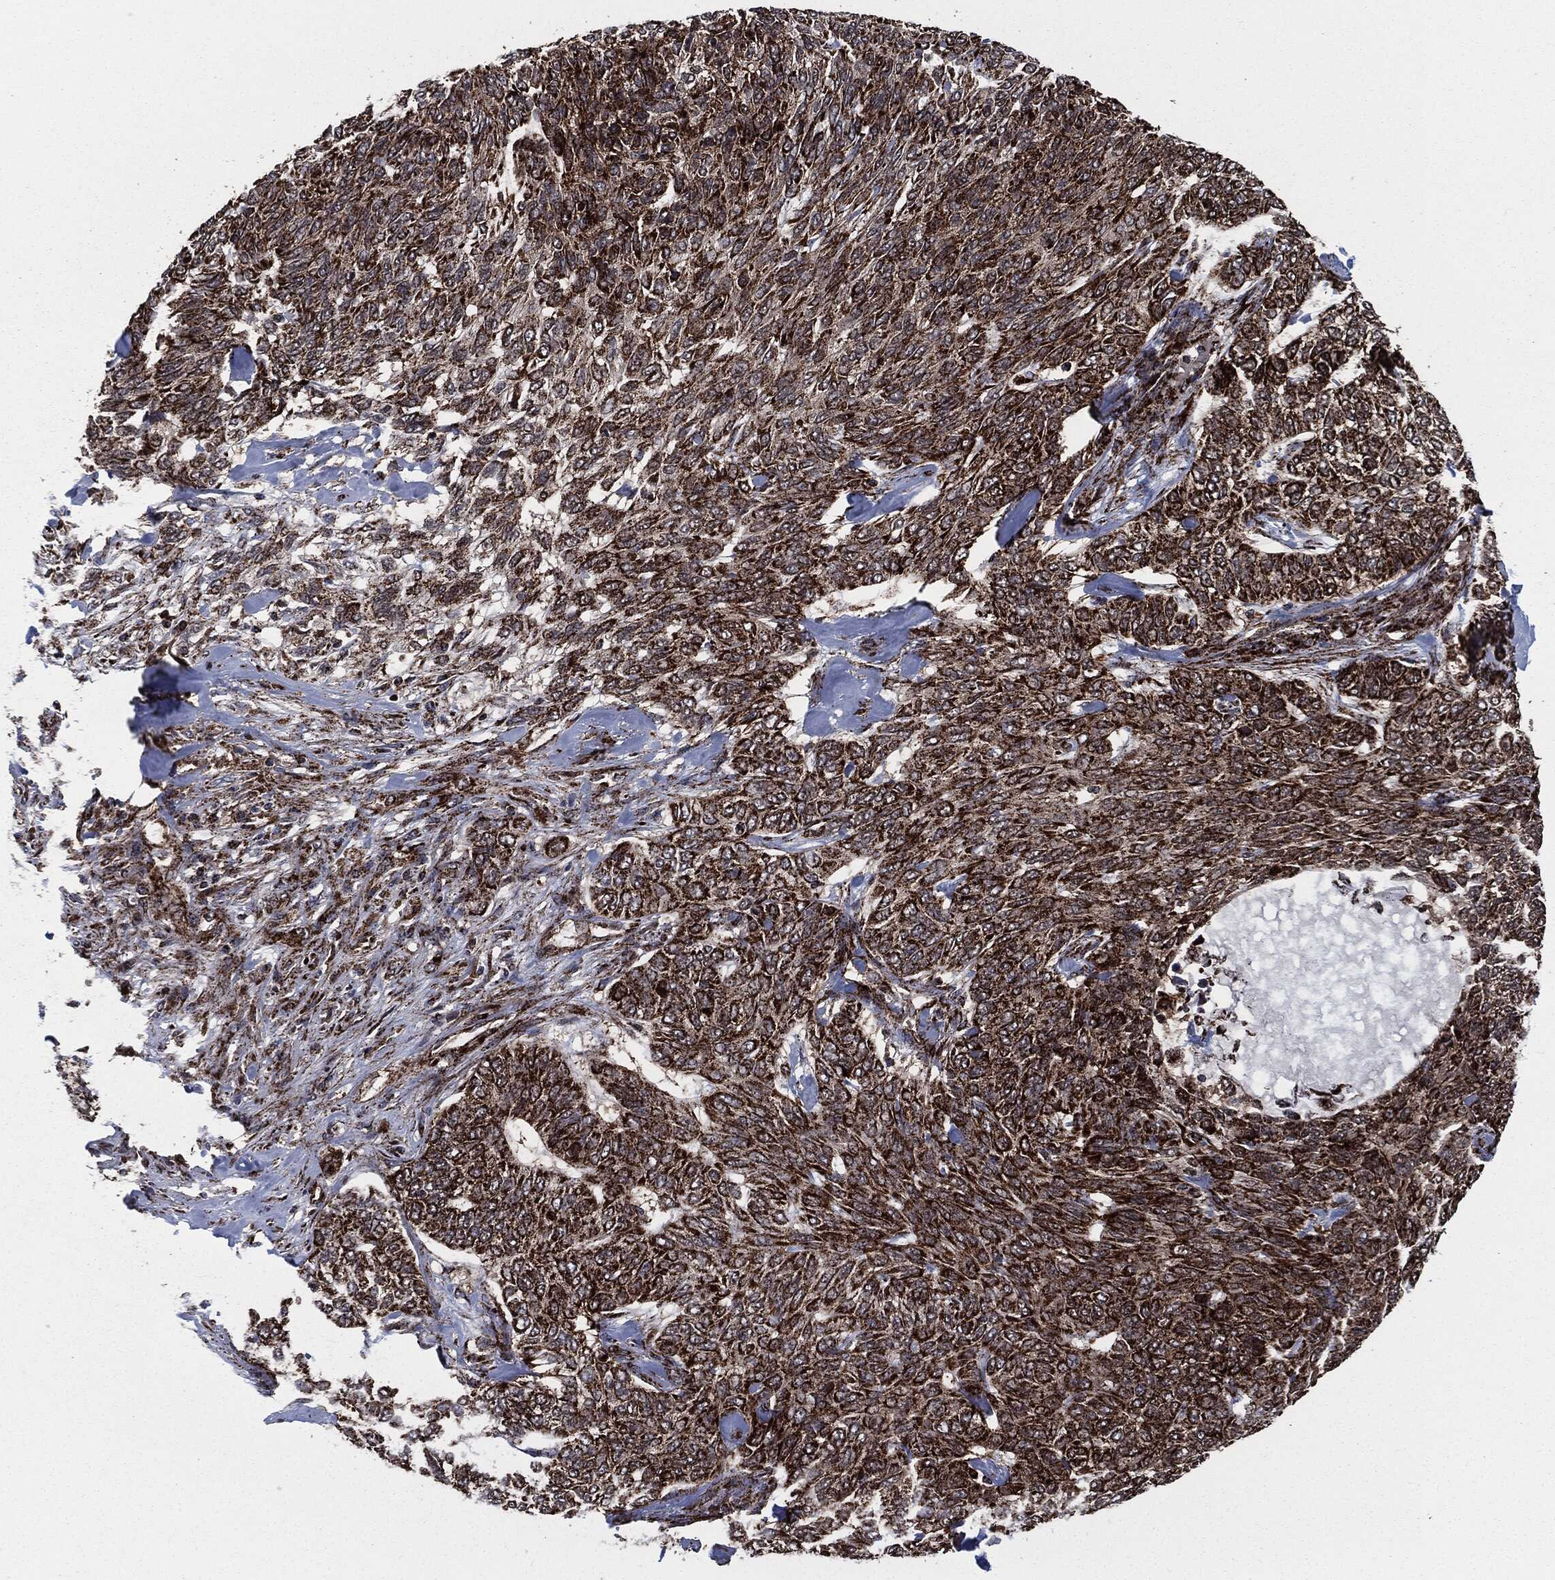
{"staining": {"intensity": "strong", "quantity": "25%-75%", "location": "cytoplasmic/membranous"}, "tissue": "skin cancer", "cell_type": "Tumor cells", "image_type": "cancer", "snomed": [{"axis": "morphology", "description": "Basal cell carcinoma"}, {"axis": "topography", "description": "Skin"}], "caption": "Basal cell carcinoma (skin) was stained to show a protein in brown. There is high levels of strong cytoplasmic/membranous expression in approximately 25%-75% of tumor cells.", "gene": "FH", "patient": {"sex": "female", "age": 65}}